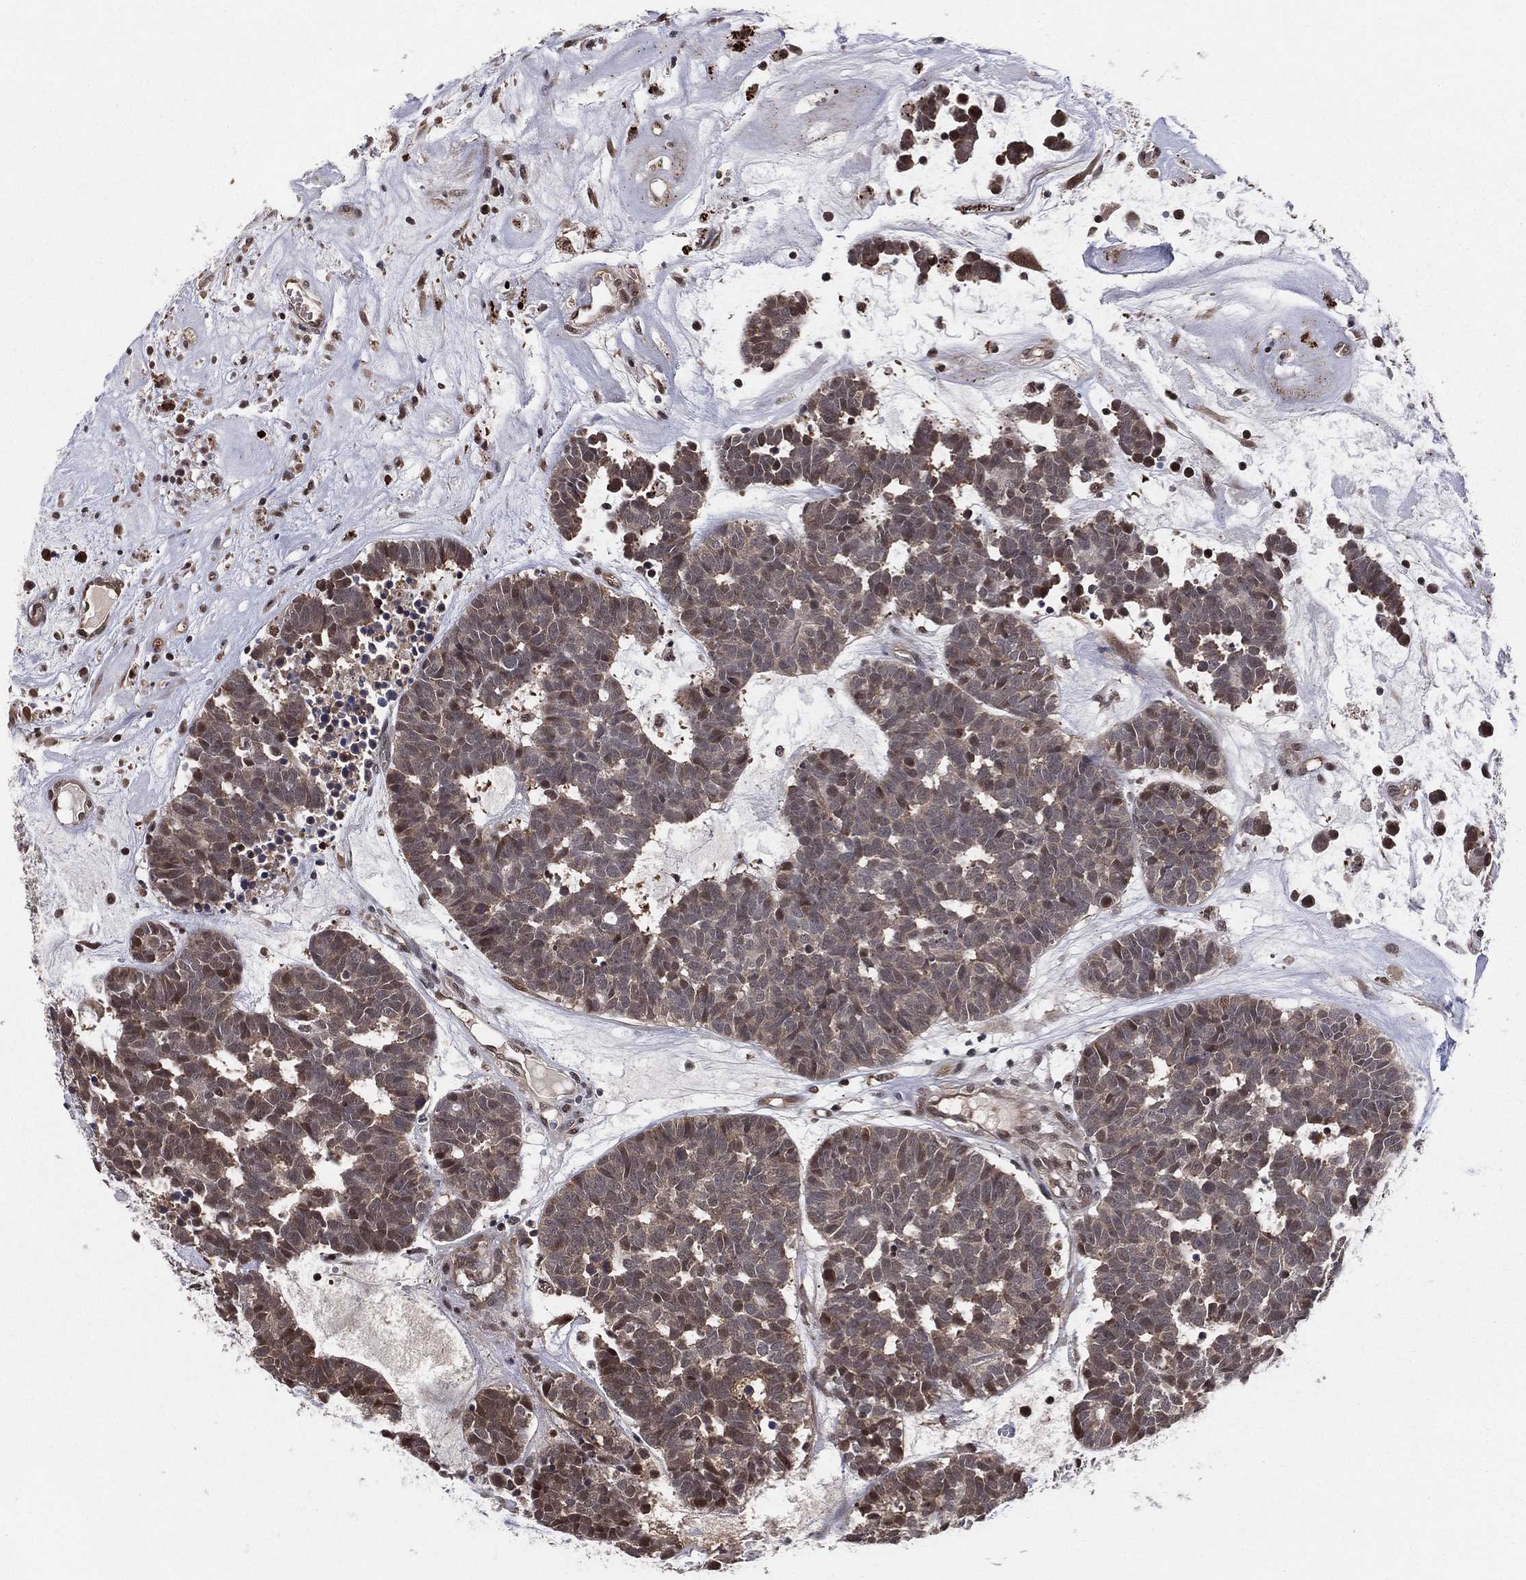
{"staining": {"intensity": "moderate", "quantity": "25%-75%", "location": "cytoplasmic/membranous,nuclear"}, "tissue": "head and neck cancer", "cell_type": "Tumor cells", "image_type": "cancer", "snomed": [{"axis": "morphology", "description": "Adenocarcinoma, NOS"}, {"axis": "topography", "description": "Head-Neck"}], "caption": "Protein staining demonstrates moderate cytoplasmic/membranous and nuclear expression in about 25%-75% of tumor cells in head and neck adenocarcinoma. (DAB (3,3'-diaminobenzidine) IHC, brown staining for protein, blue staining for nuclei).", "gene": "ICOSLG", "patient": {"sex": "female", "age": 81}}